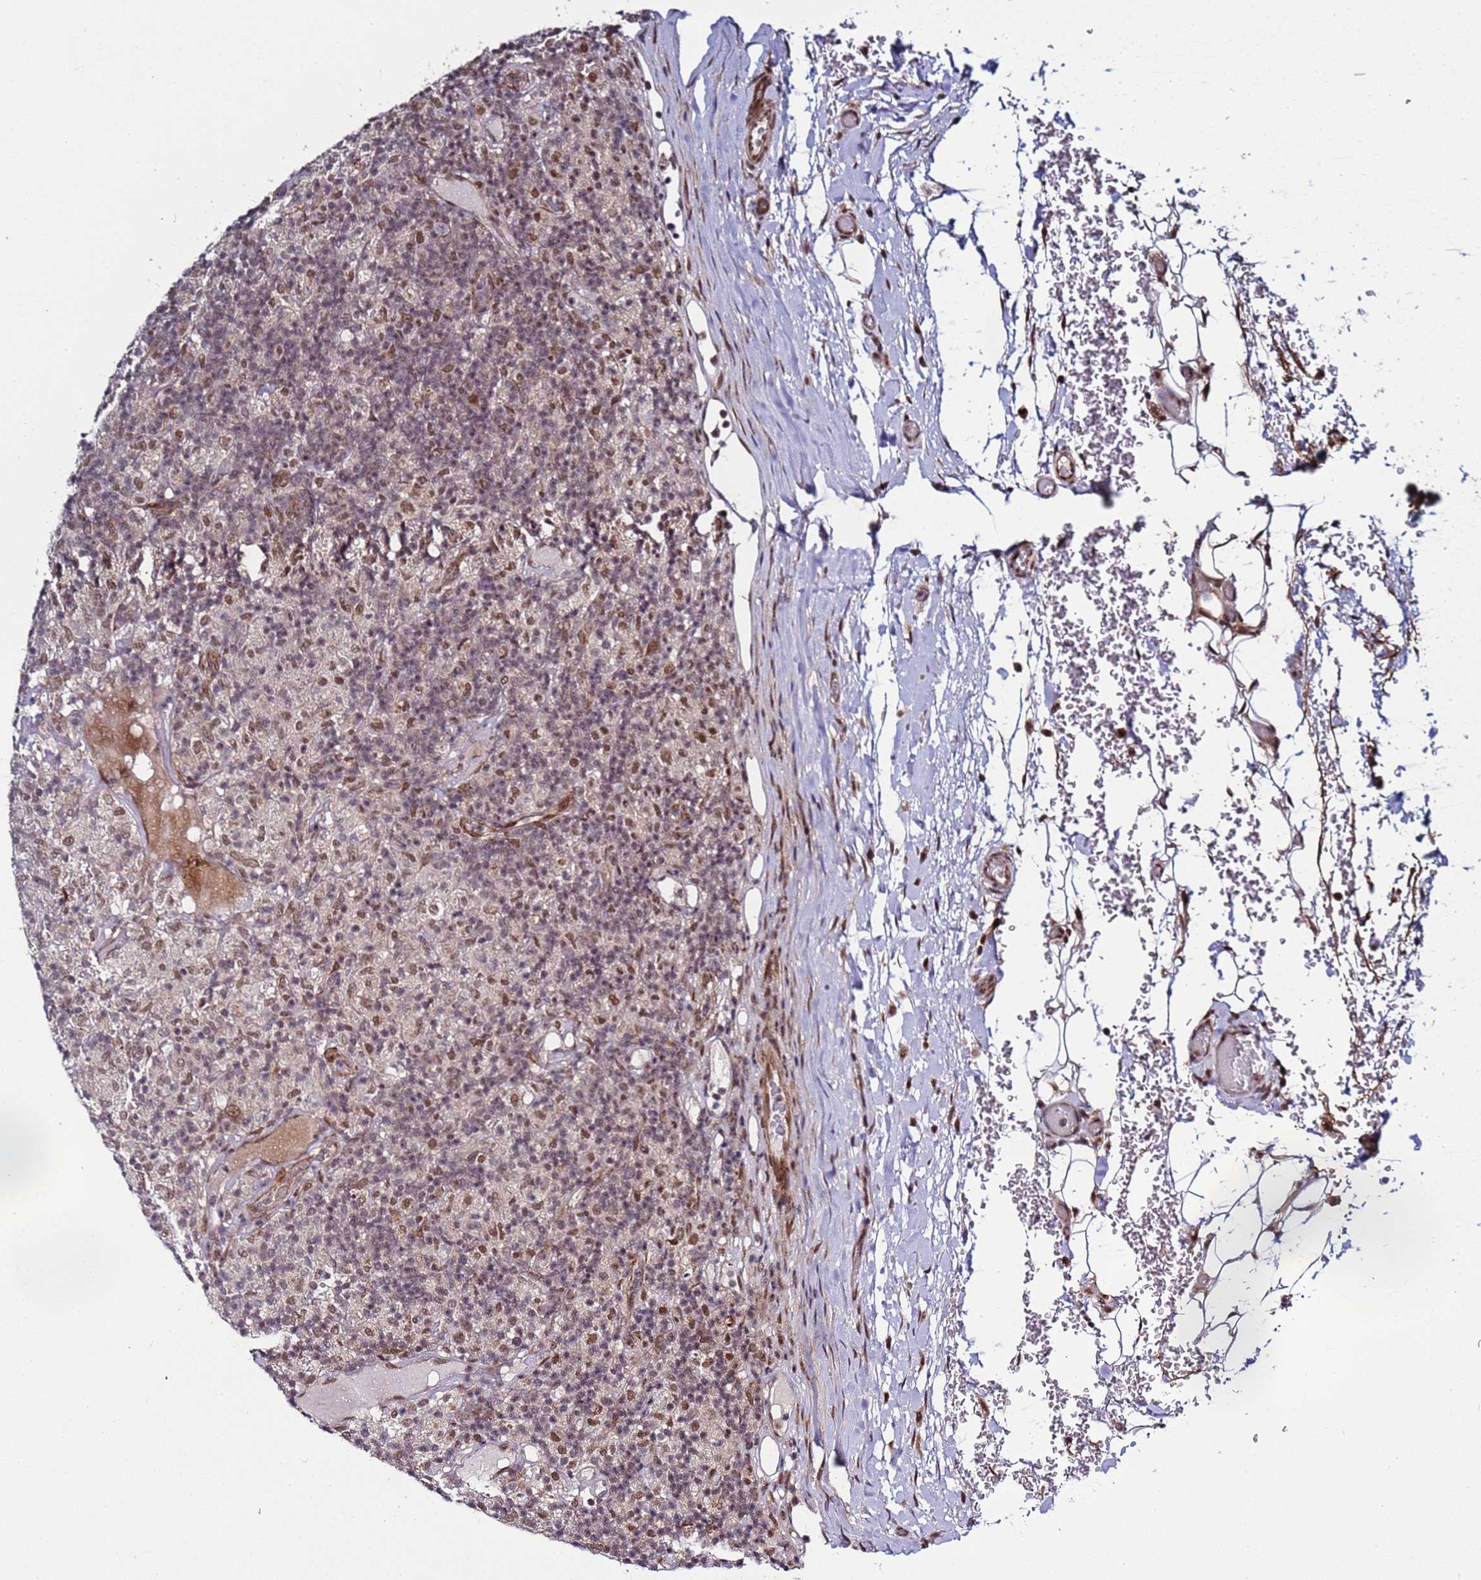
{"staining": {"intensity": "moderate", "quantity": ">75%", "location": "nuclear"}, "tissue": "lymphoma", "cell_type": "Tumor cells", "image_type": "cancer", "snomed": [{"axis": "morphology", "description": "Hodgkin's disease, NOS"}, {"axis": "topography", "description": "Lymph node"}], "caption": "Immunohistochemical staining of lymphoma shows medium levels of moderate nuclear positivity in about >75% of tumor cells.", "gene": "POLR2D", "patient": {"sex": "male", "age": 70}}